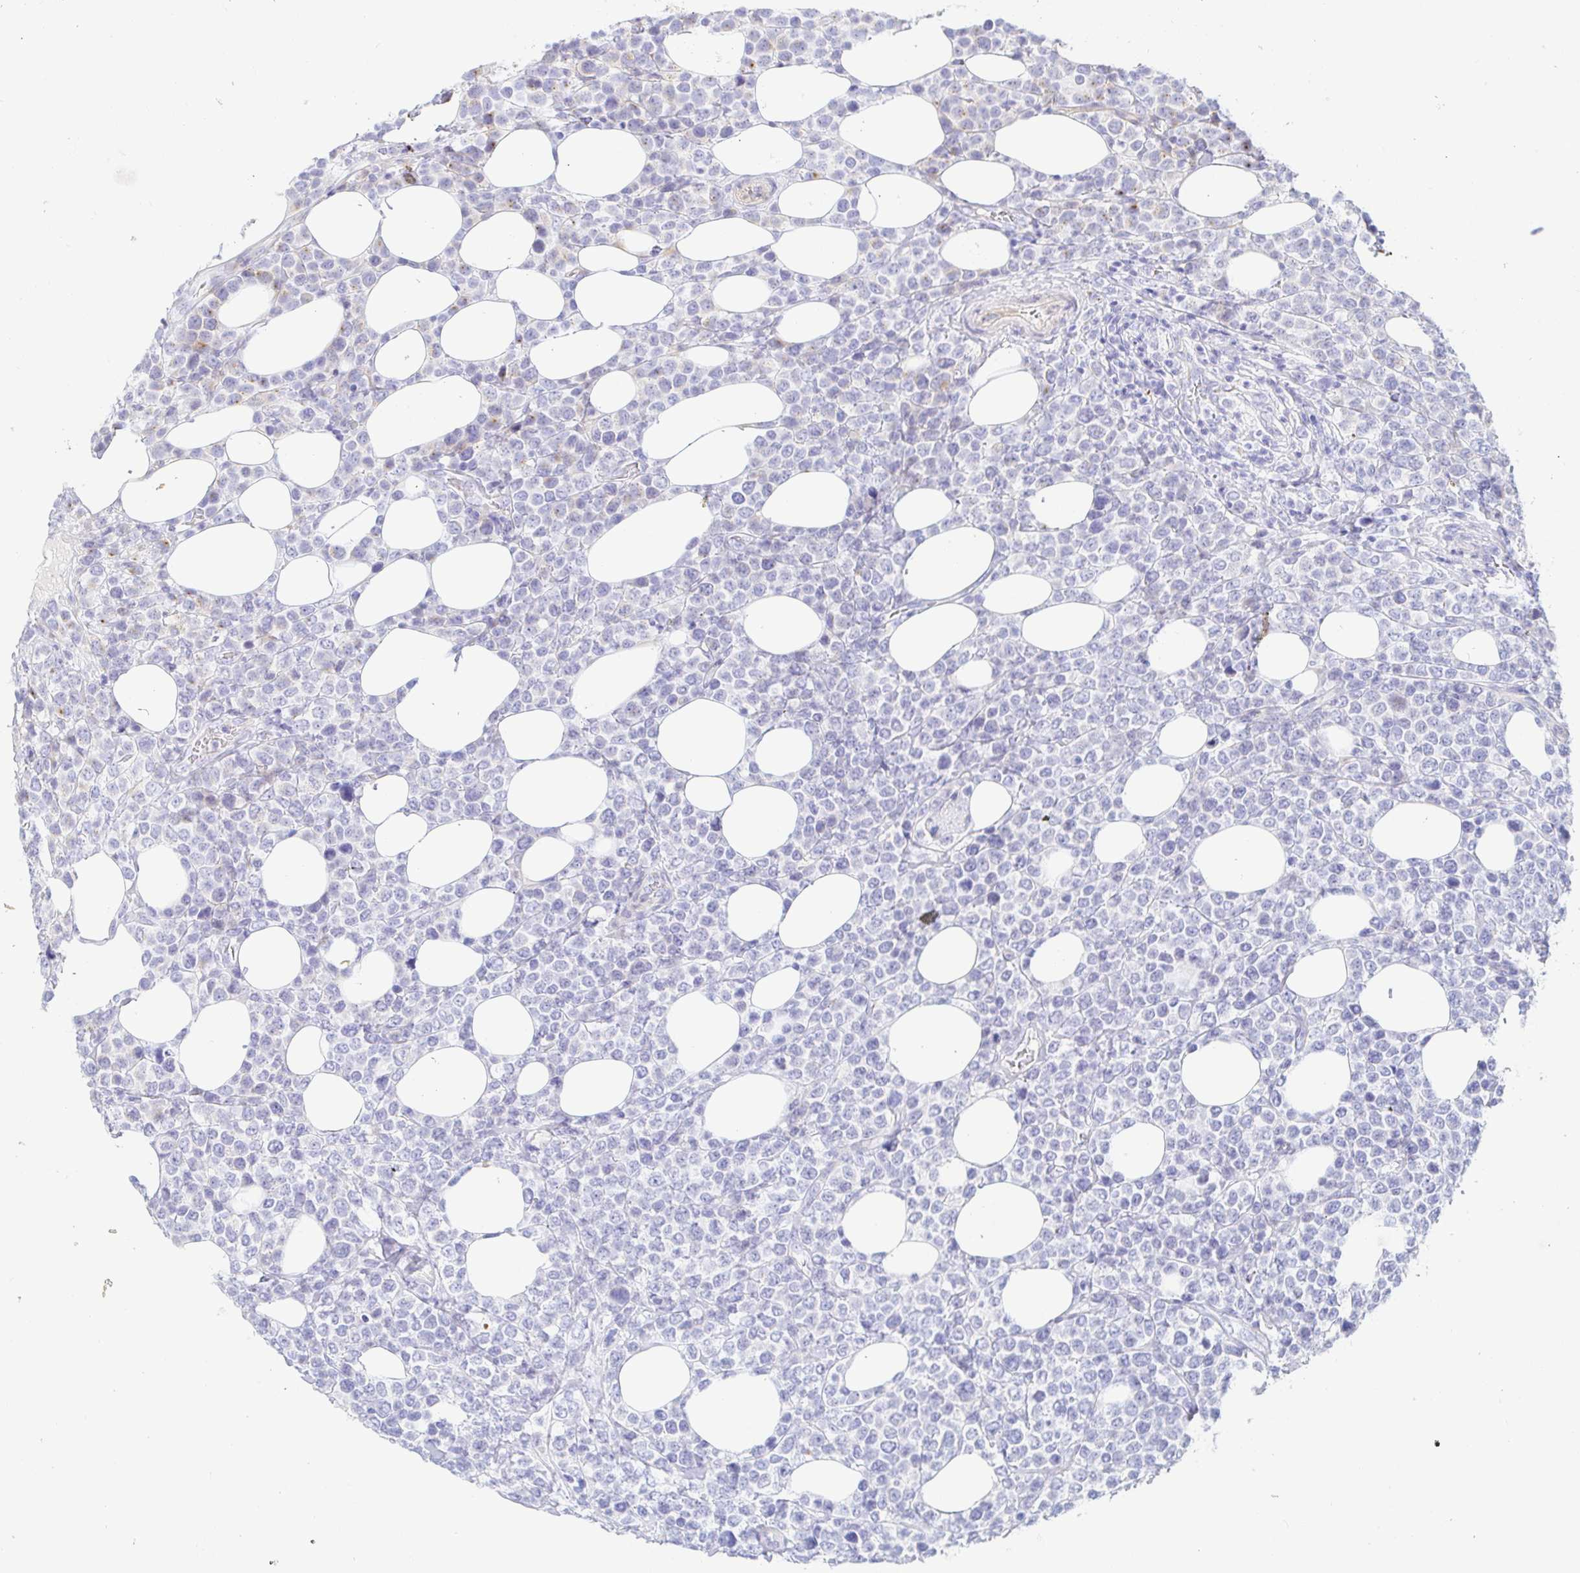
{"staining": {"intensity": "negative", "quantity": "none", "location": "none"}, "tissue": "lymphoma", "cell_type": "Tumor cells", "image_type": "cancer", "snomed": [{"axis": "morphology", "description": "Malignant lymphoma, non-Hodgkin's type, High grade"}, {"axis": "topography", "description": "Soft tissue"}], "caption": "The micrograph exhibits no significant staining in tumor cells of malignant lymphoma, non-Hodgkin's type (high-grade). (Brightfield microscopy of DAB (3,3'-diaminobenzidine) immunohistochemistry (IHC) at high magnification).", "gene": "PINLYP", "patient": {"sex": "female", "age": 56}}